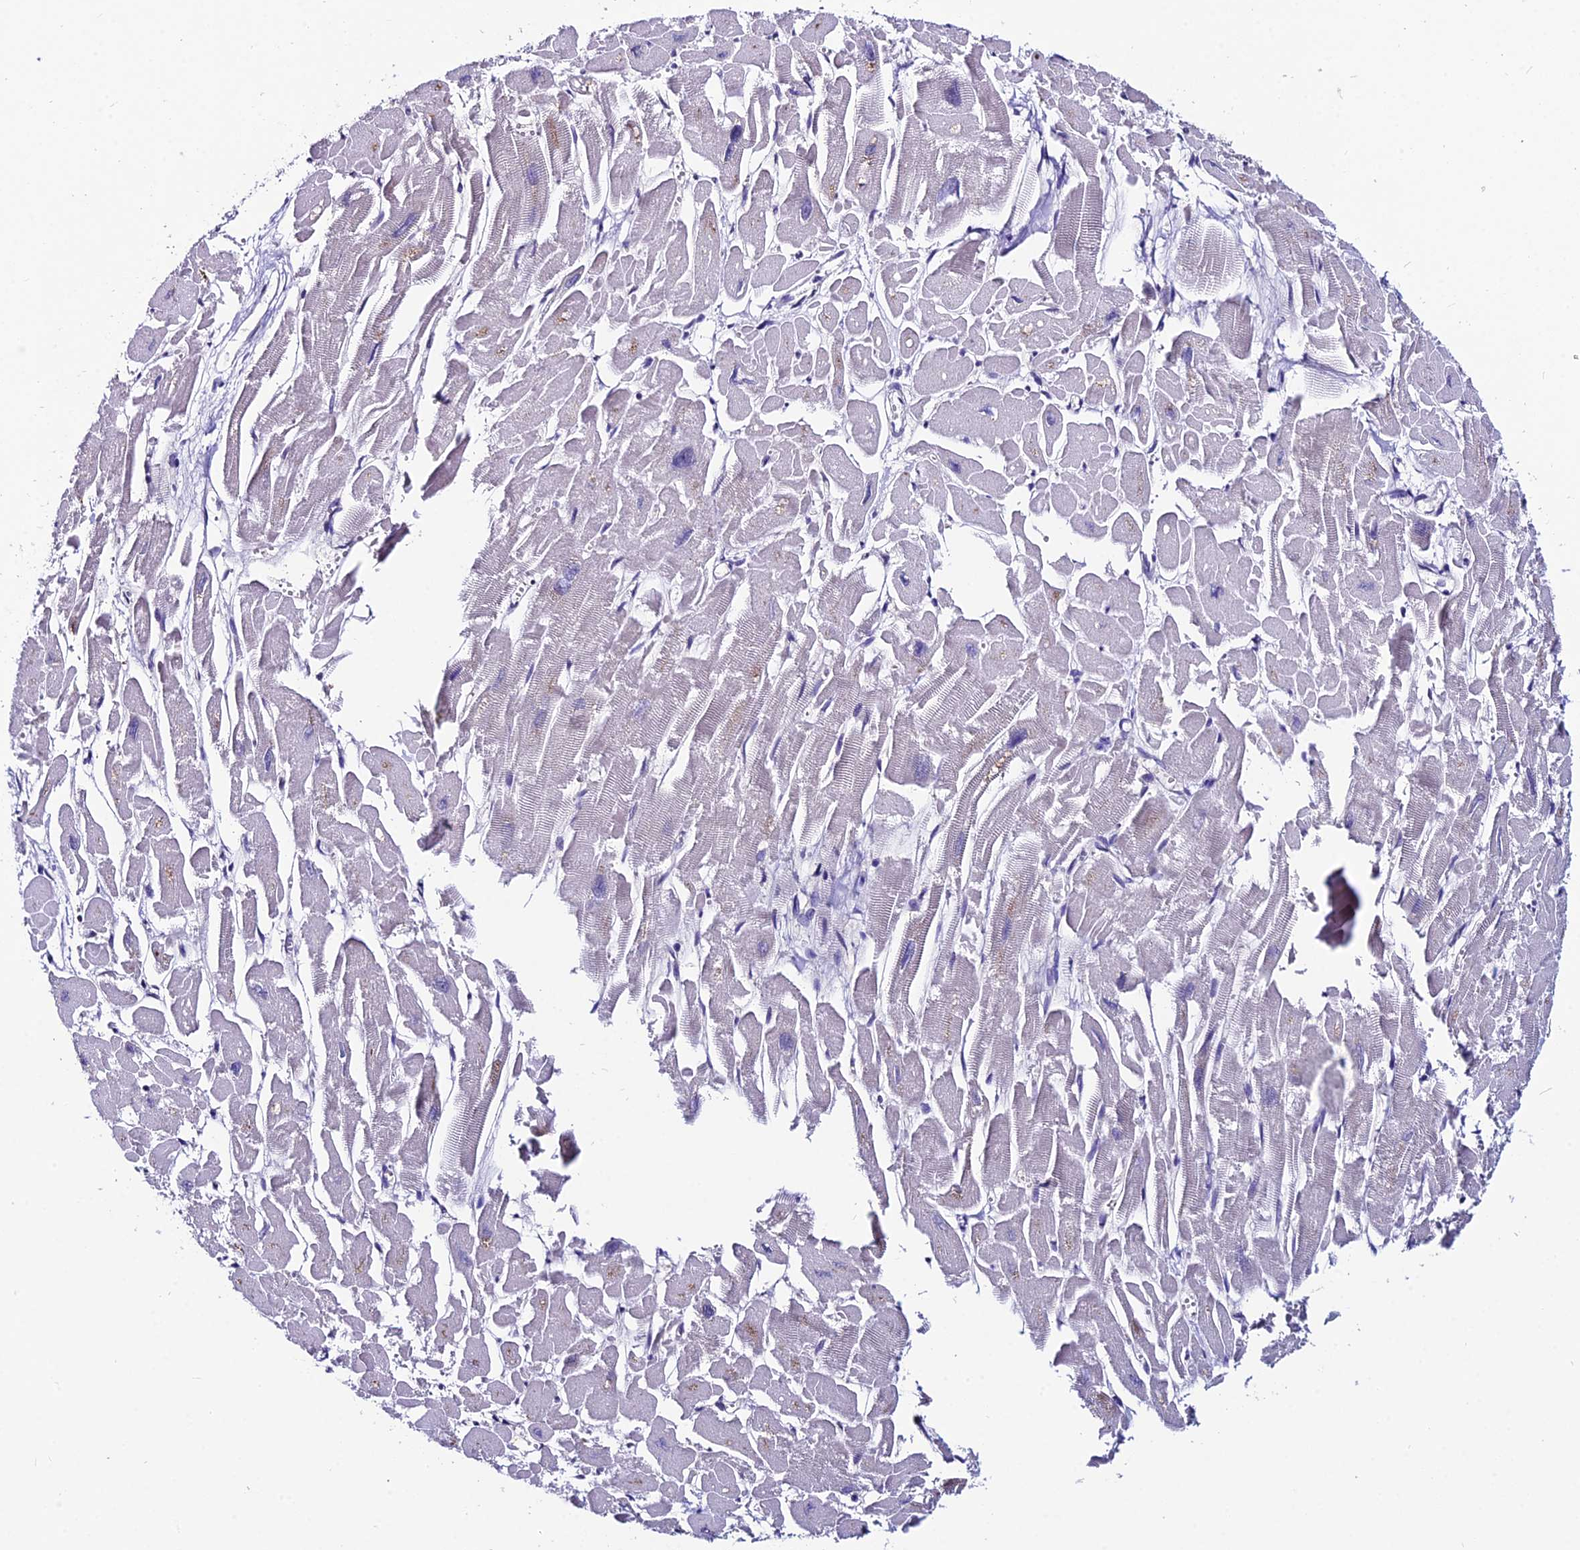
{"staining": {"intensity": "negative", "quantity": "none", "location": "none"}, "tissue": "heart muscle", "cell_type": "Cardiomyocytes", "image_type": "normal", "snomed": [{"axis": "morphology", "description": "Normal tissue, NOS"}, {"axis": "topography", "description": "Heart"}], "caption": "IHC histopathology image of unremarkable heart muscle stained for a protein (brown), which displays no positivity in cardiomyocytes. The staining was performed using DAB (3,3'-diaminobenzidine) to visualize the protein expression in brown, while the nuclei were stained in blue with hematoxylin (Magnification: 20x).", "gene": "LGALS7", "patient": {"sex": "male", "age": 54}}